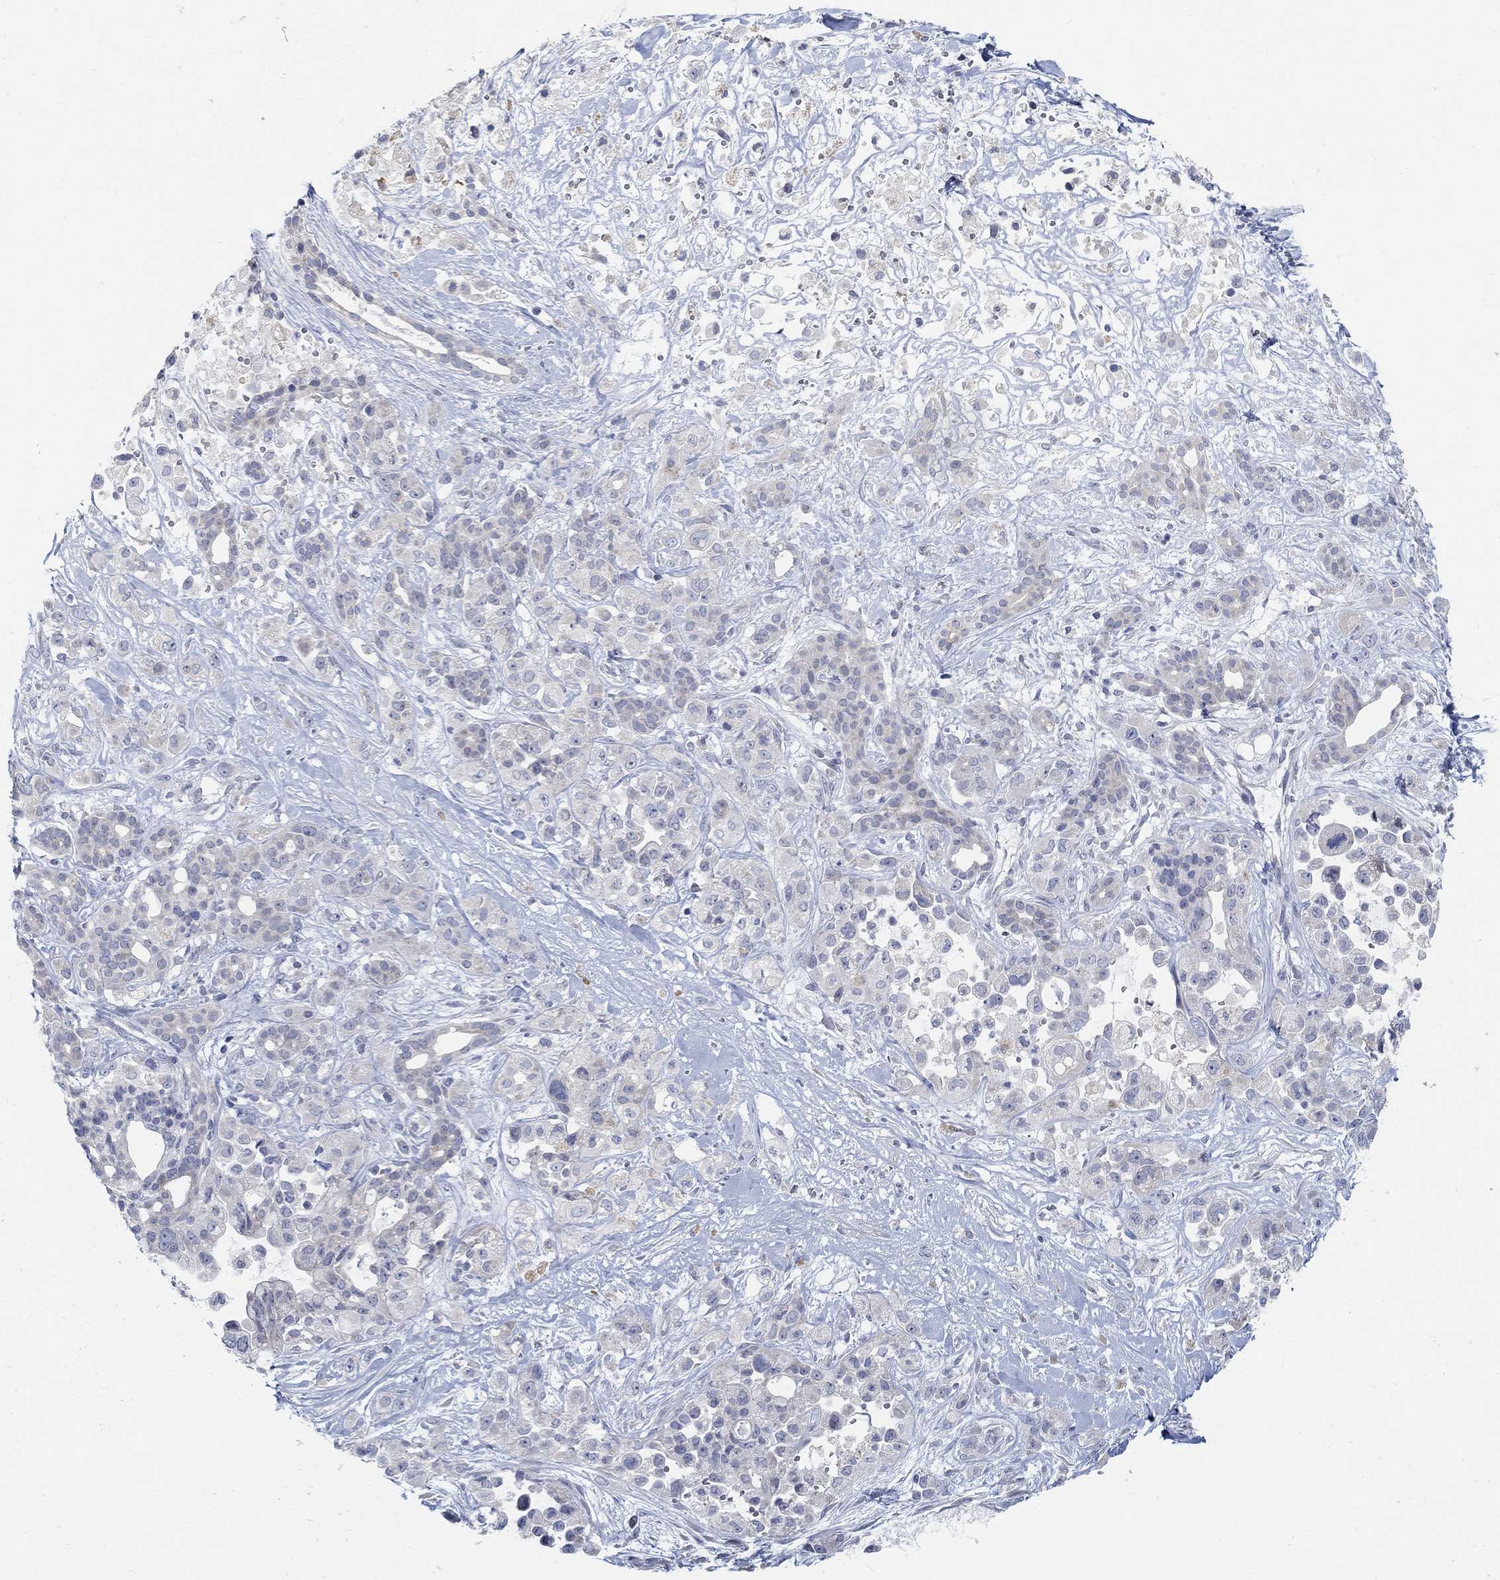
{"staining": {"intensity": "negative", "quantity": "none", "location": "none"}, "tissue": "pancreatic cancer", "cell_type": "Tumor cells", "image_type": "cancer", "snomed": [{"axis": "morphology", "description": "Adenocarcinoma, NOS"}, {"axis": "topography", "description": "Pancreas"}], "caption": "Histopathology image shows no protein expression in tumor cells of adenocarcinoma (pancreatic) tissue.", "gene": "ANO7", "patient": {"sex": "male", "age": 44}}